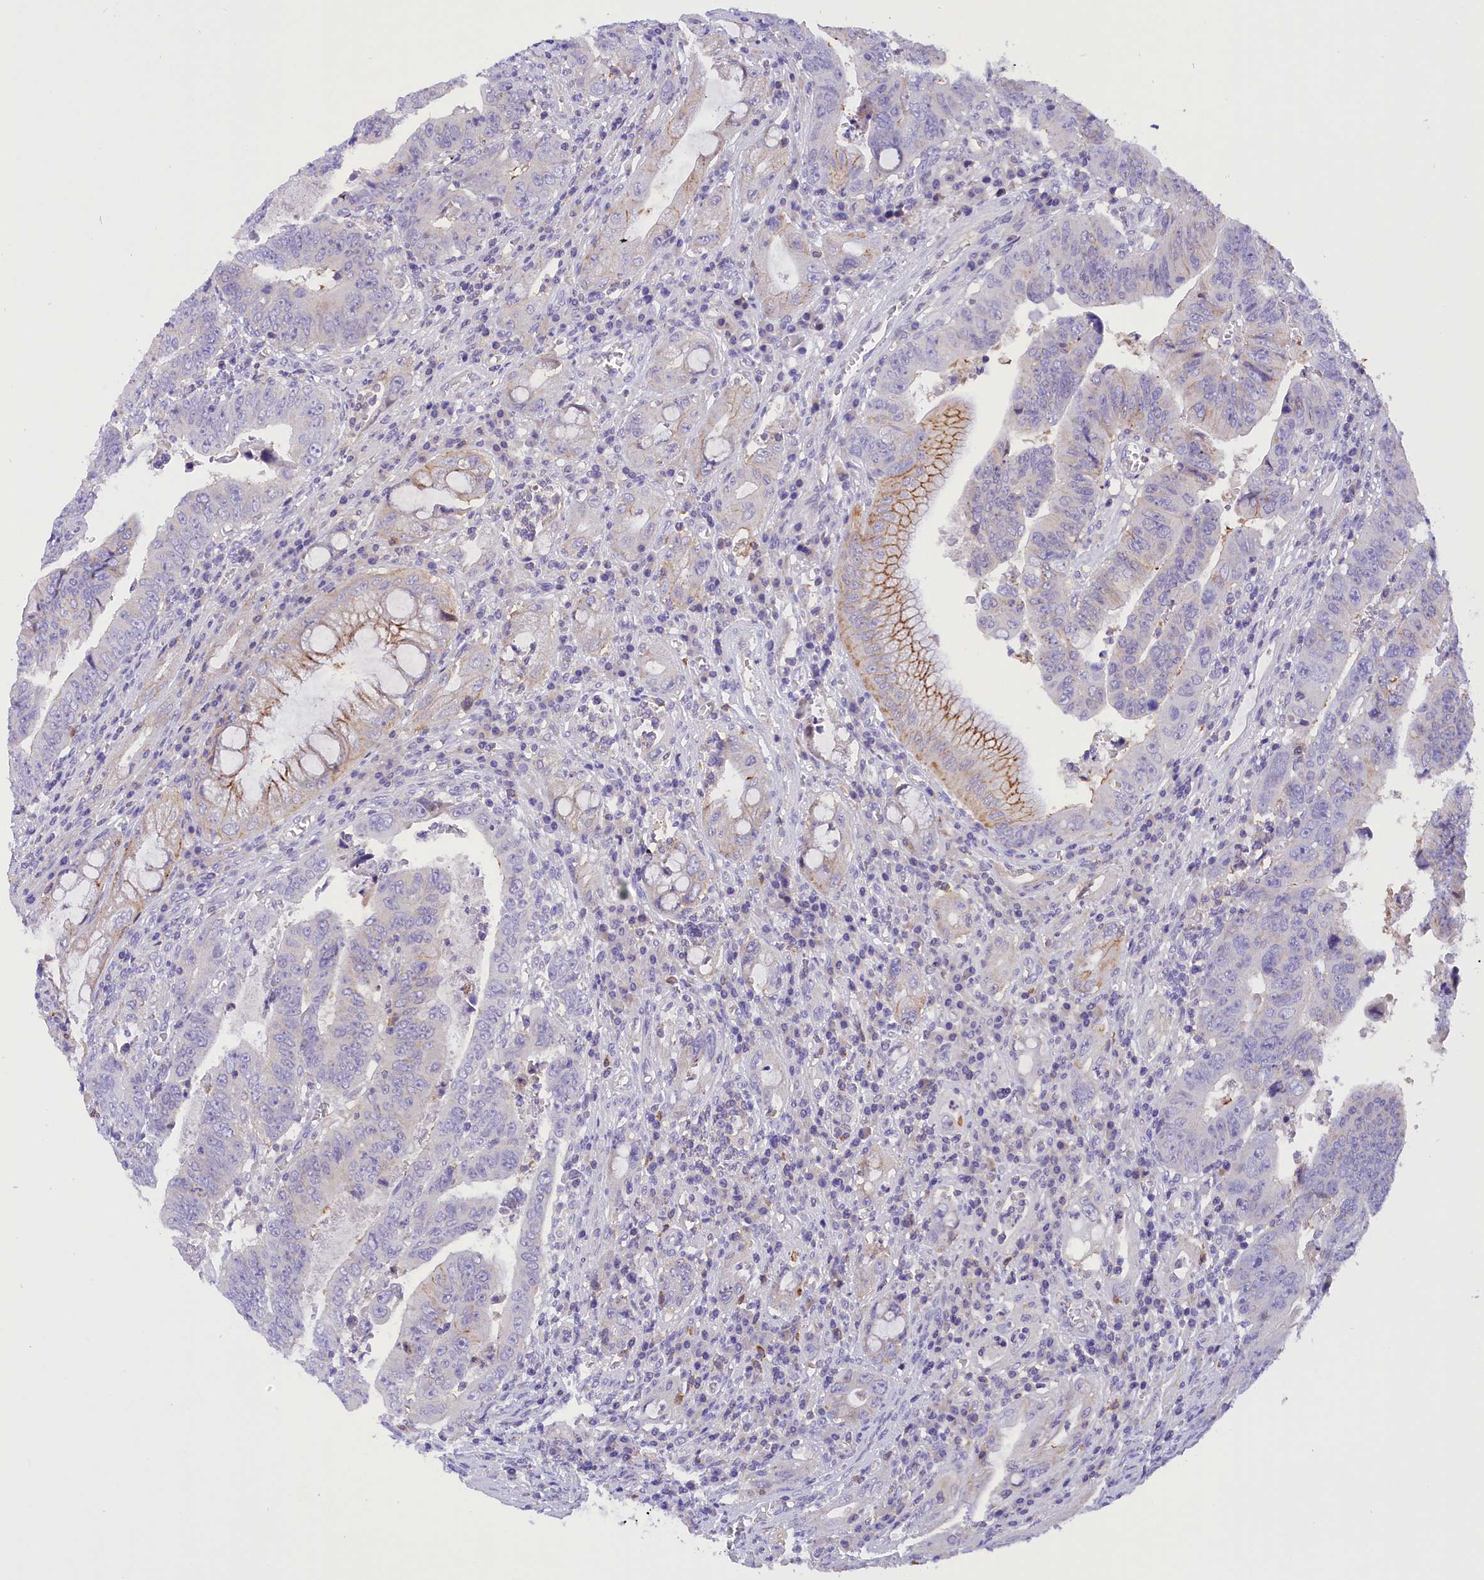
{"staining": {"intensity": "negative", "quantity": "none", "location": "none"}, "tissue": "colorectal cancer", "cell_type": "Tumor cells", "image_type": "cancer", "snomed": [{"axis": "morphology", "description": "Normal tissue, NOS"}, {"axis": "morphology", "description": "Adenocarcinoma, NOS"}, {"axis": "topography", "description": "Rectum"}], "caption": "DAB (3,3'-diaminobenzidine) immunohistochemical staining of human colorectal cancer (adenocarcinoma) displays no significant expression in tumor cells.", "gene": "COL6A5", "patient": {"sex": "female", "age": 65}}